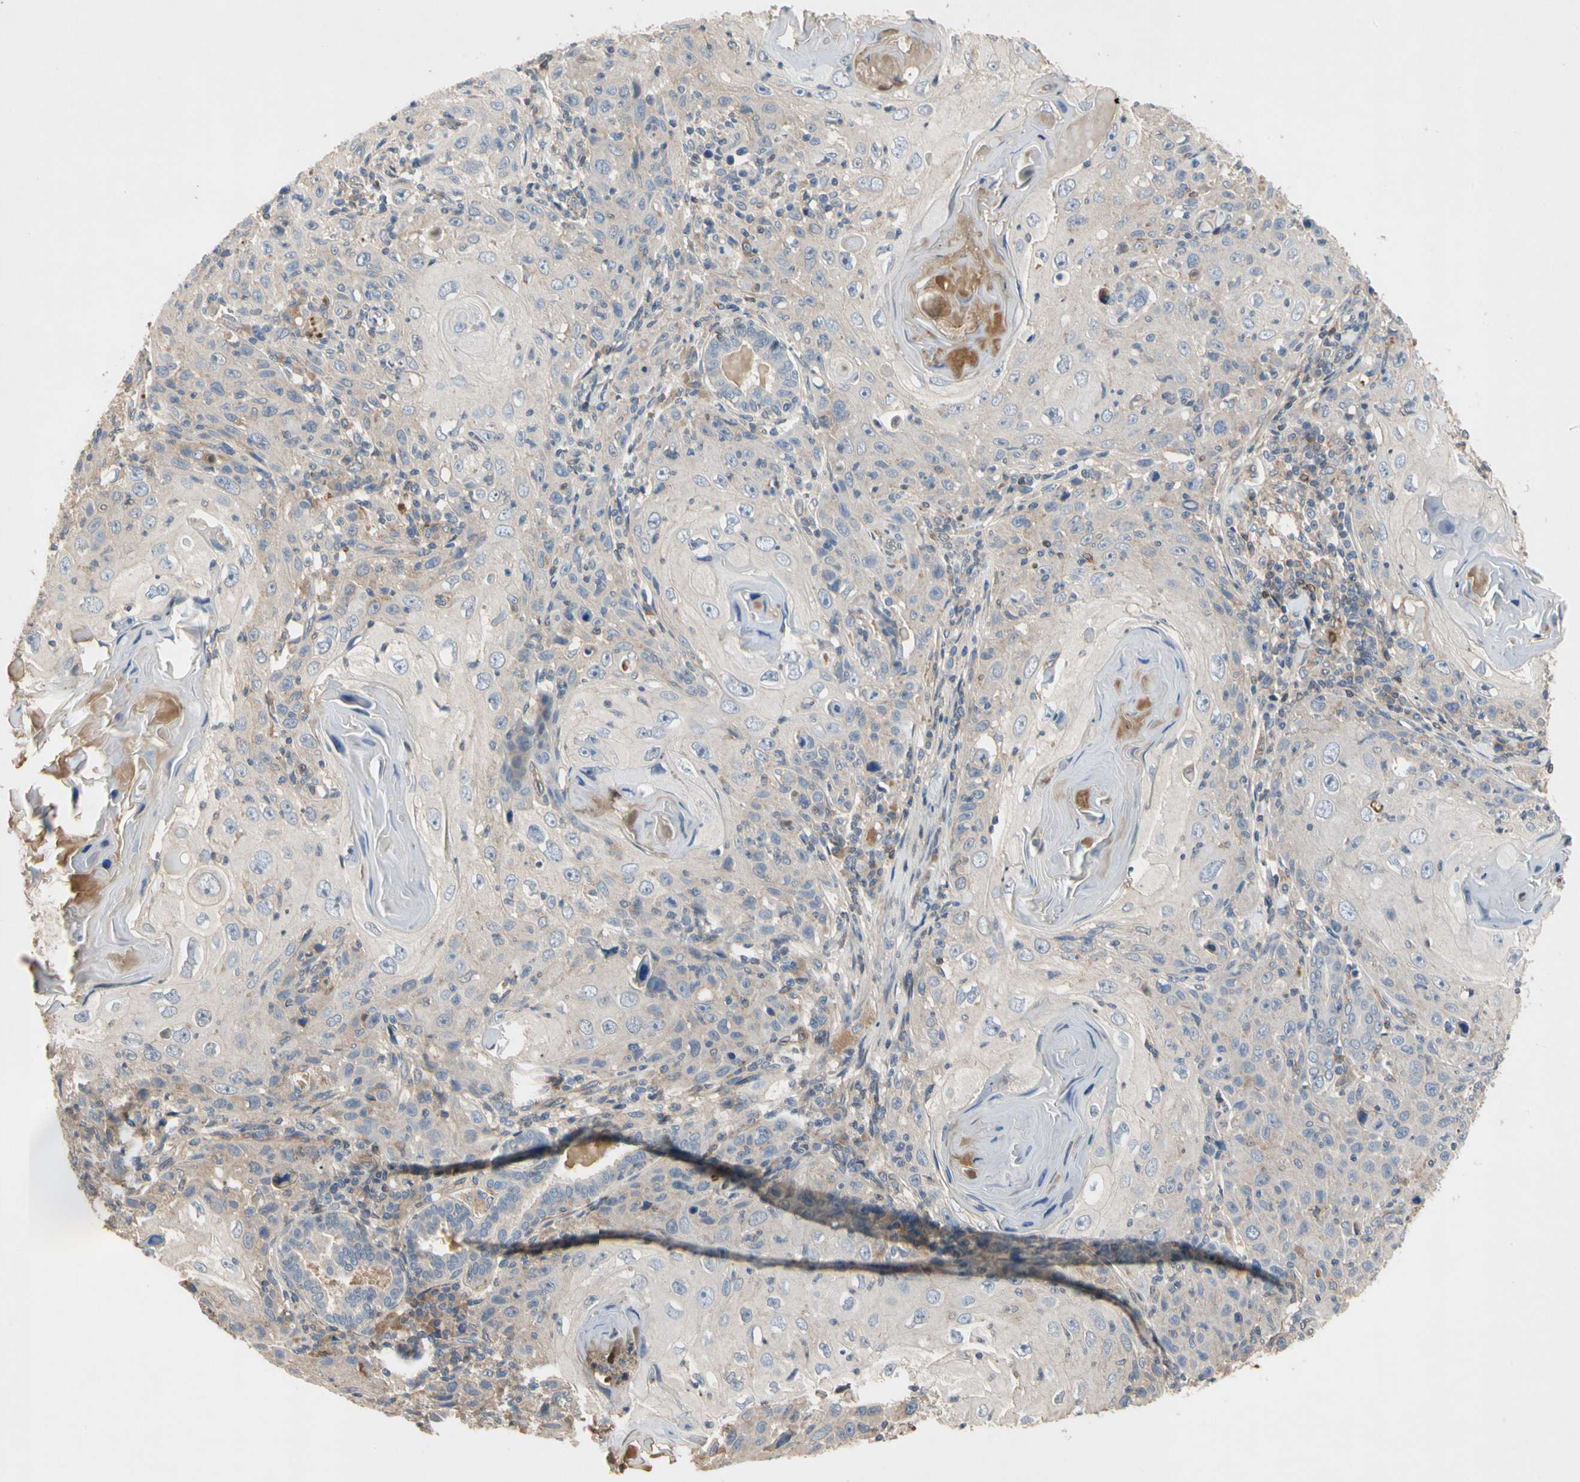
{"staining": {"intensity": "negative", "quantity": "none", "location": "none"}, "tissue": "skin cancer", "cell_type": "Tumor cells", "image_type": "cancer", "snomed": [{"axis": "morphology", "description": "Squamous cell carcinoma, NOS"}, {"axis": "topography", "description": "Skin"}], "caption": "A micrograph of skin squamous cell carcinoma stained for a protein demonstrates no brown staining in tumor cells. Nuclei are stained in blue.", "gene": "CRTAC1", "patient": {"sex": "female", "age": 88}}